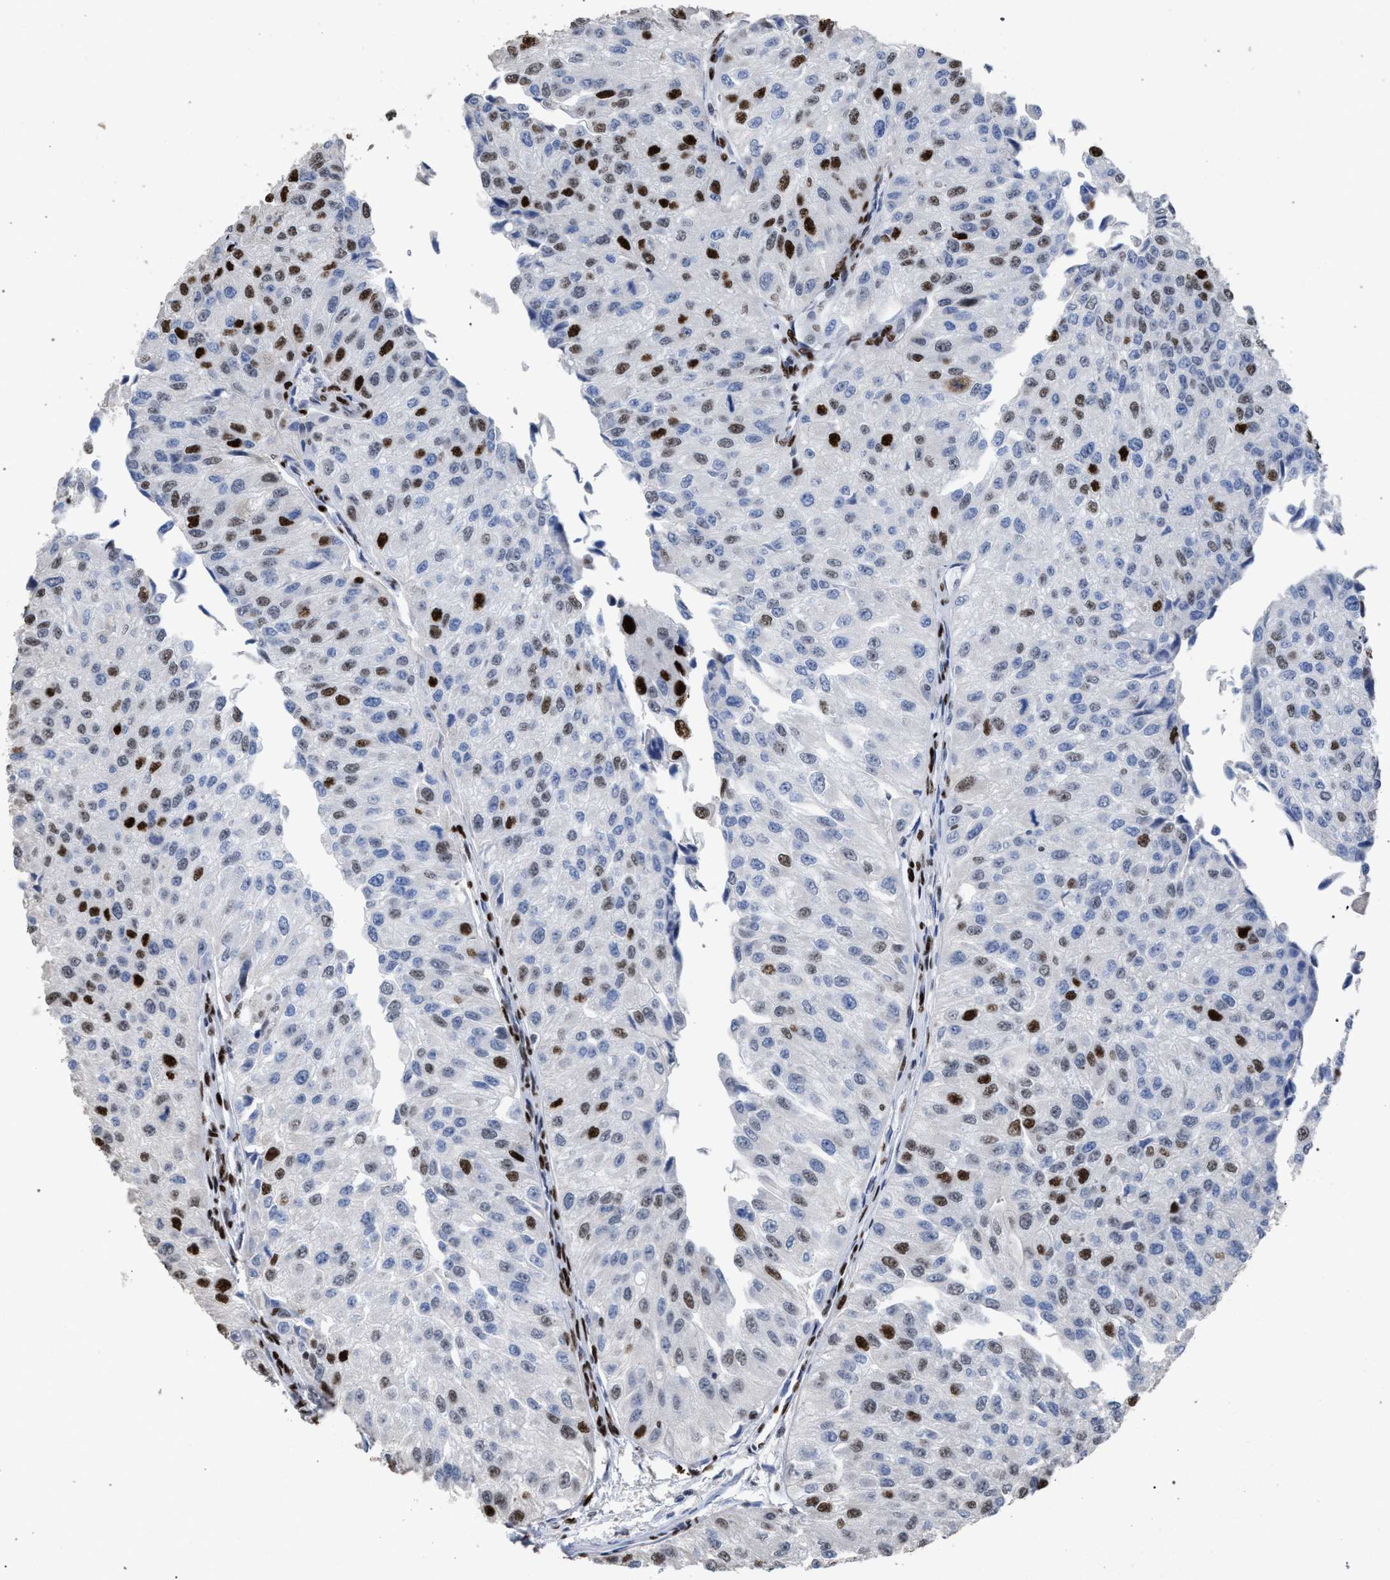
{"staining": {"intensity": "strong", "quantity": "<25%", "location": "nuclear"}, "tissue": "urothelial cancer", "cell_type": "Tumor cells", "image_type": "cancer", "snomed": [{"axis": "morphology", "description": "Urothelial carcinoma, High grade"}, {"axis": "topography", "description": "Kidney"}, {"axis": "topography", "description": "Urinary bladder"}], "caption": "Immunohistochemical staining of human urothelial cancer shows medium levels of strong nuclear staining in about <25% of tumor cells.", "gene": "TP53BP1", "patient": {"sex": "male", "age": 77}}